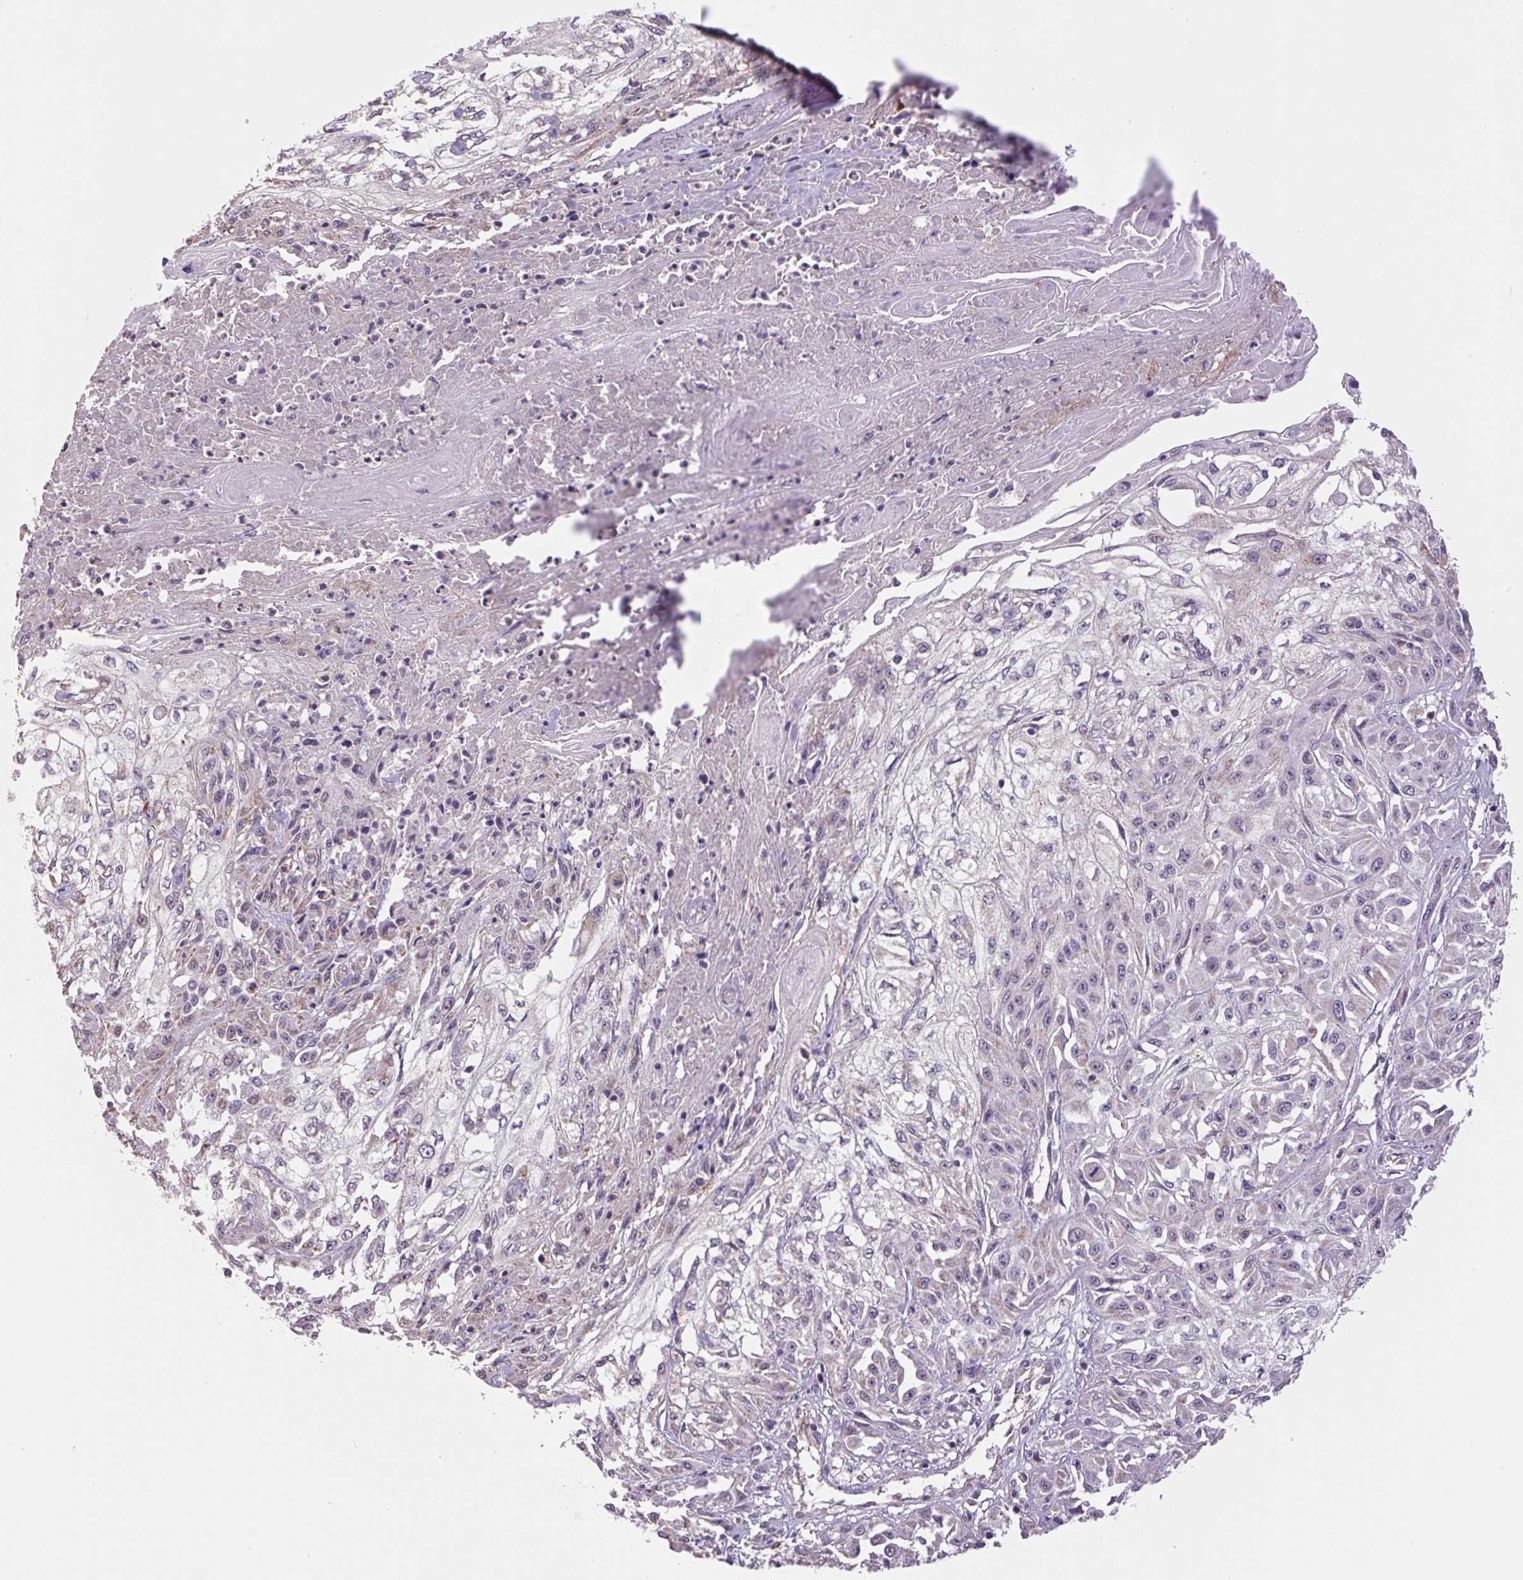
{"staining": {"intensity": "negative", "quantity": "none", "location": "none"}, "tissue": "skin cancer", "cell_type": "Tumor cells", "image_type": "cancer", "snomed": [{"axis": "morphology", "description": "Squamous cell carcinoma, NOS"}, {"axis": "morphology", "description": "Squamous cell carcinoma, metastatic, NOS"}, {"axis": "topography", "description": "Skin"}, {"axis": "topography", "description": "Lymph node"}], "caption": "Immunohistochemistry (IHC) image of neoplastic tissue: metastatic squamous cell carcinoma (skin) stained with DAB exhibits no significant protein positivity in tumor cells.", "gene": "SGF29", "patient": {"sex": "male", "age": 75}}